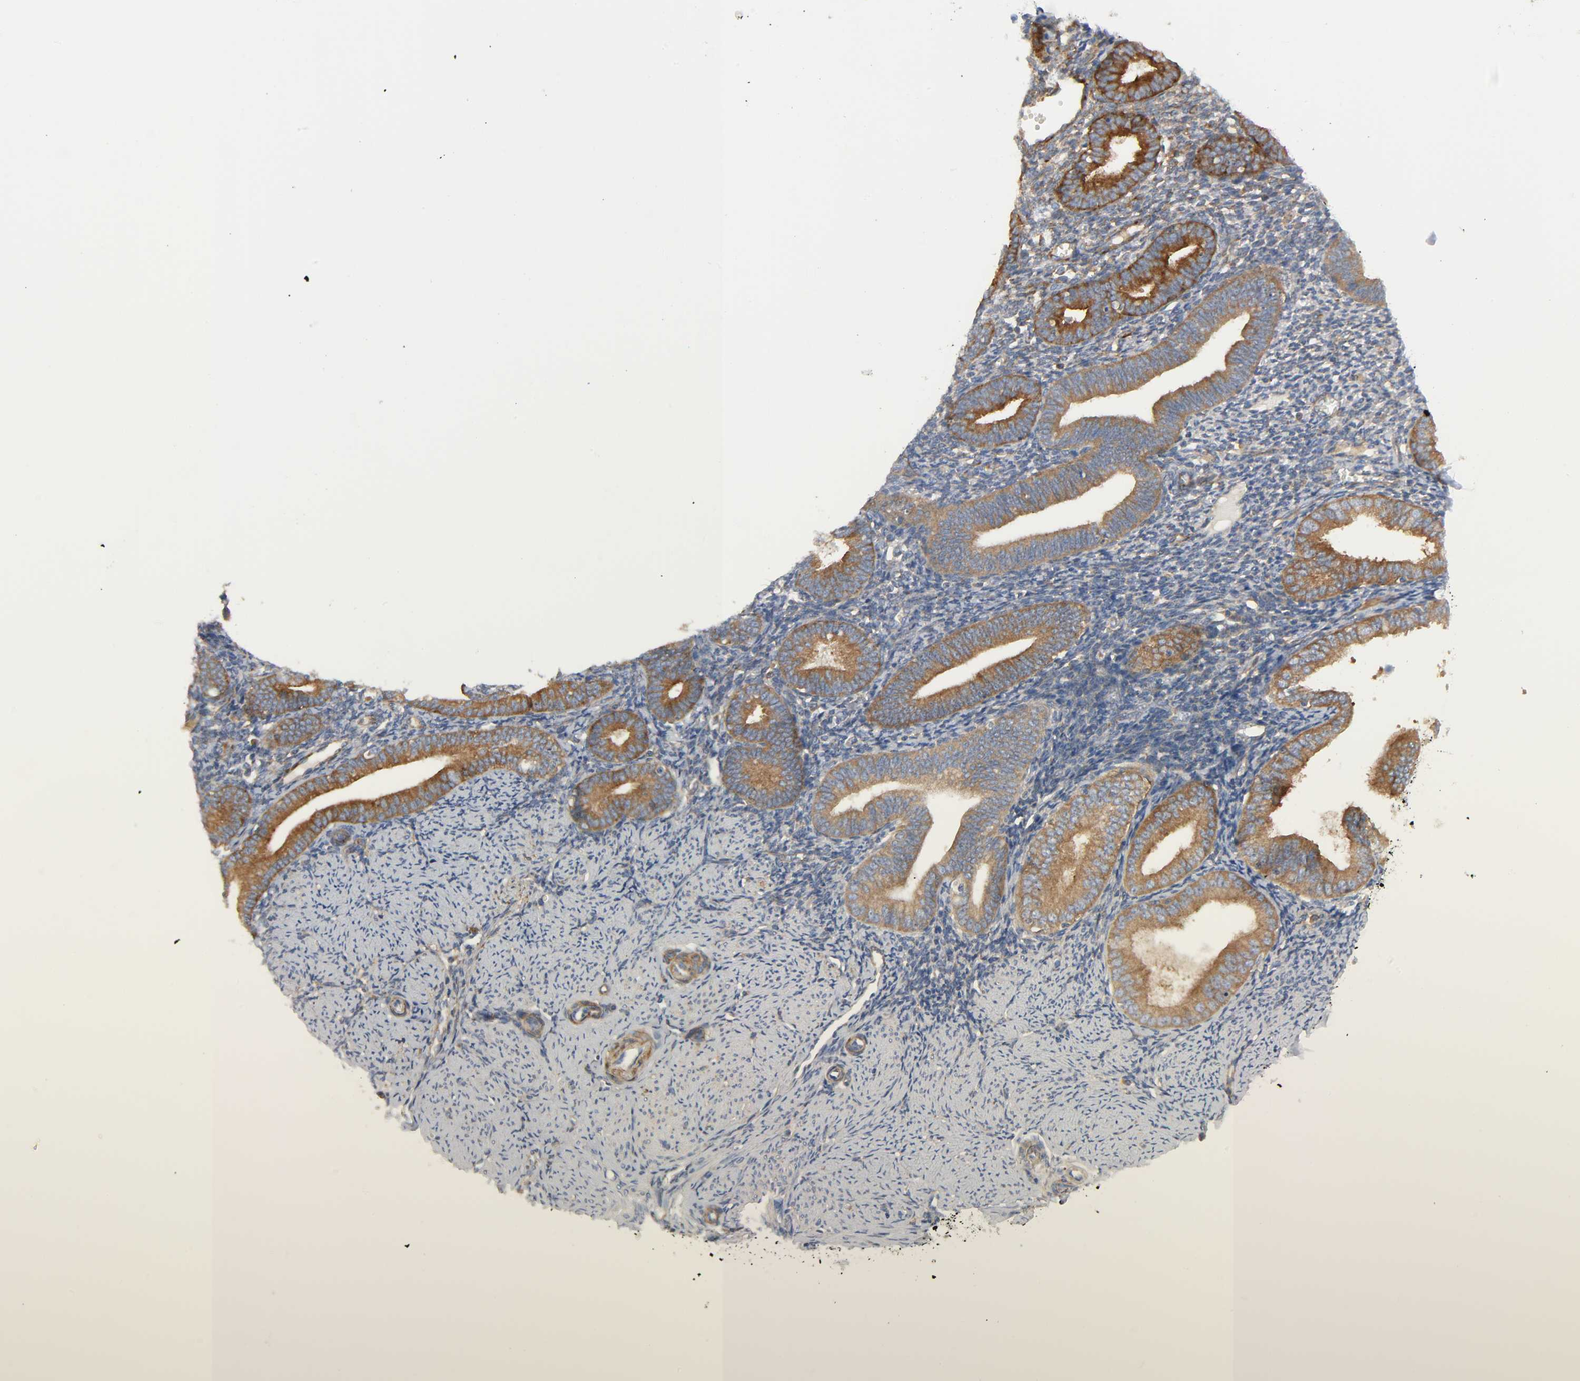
{"staining": {"intensity": "moderate", "quantity": "25%-75%", "location": "cytoplasmic/membranous"}, "tissue": "endometrium", "cell_type": "Cells in endometrial stroma", "image_type": "normal", "snomed": [{"axis": "morphology", "description": "Normal tissue, NOS"}, {"axis": "topography", "description": "Endometrium"}], "caption": "Immunohistochemistry (IHC) histopathology image of benign endometrium stained for a protein (brown), which displays medium levels of moderate cytoplasmic/membranous staining in about 25%-75% of cells in endometrial stroma.", "gene": "ARHGAP1", "patient": {"sex": "female", "age": 61}}